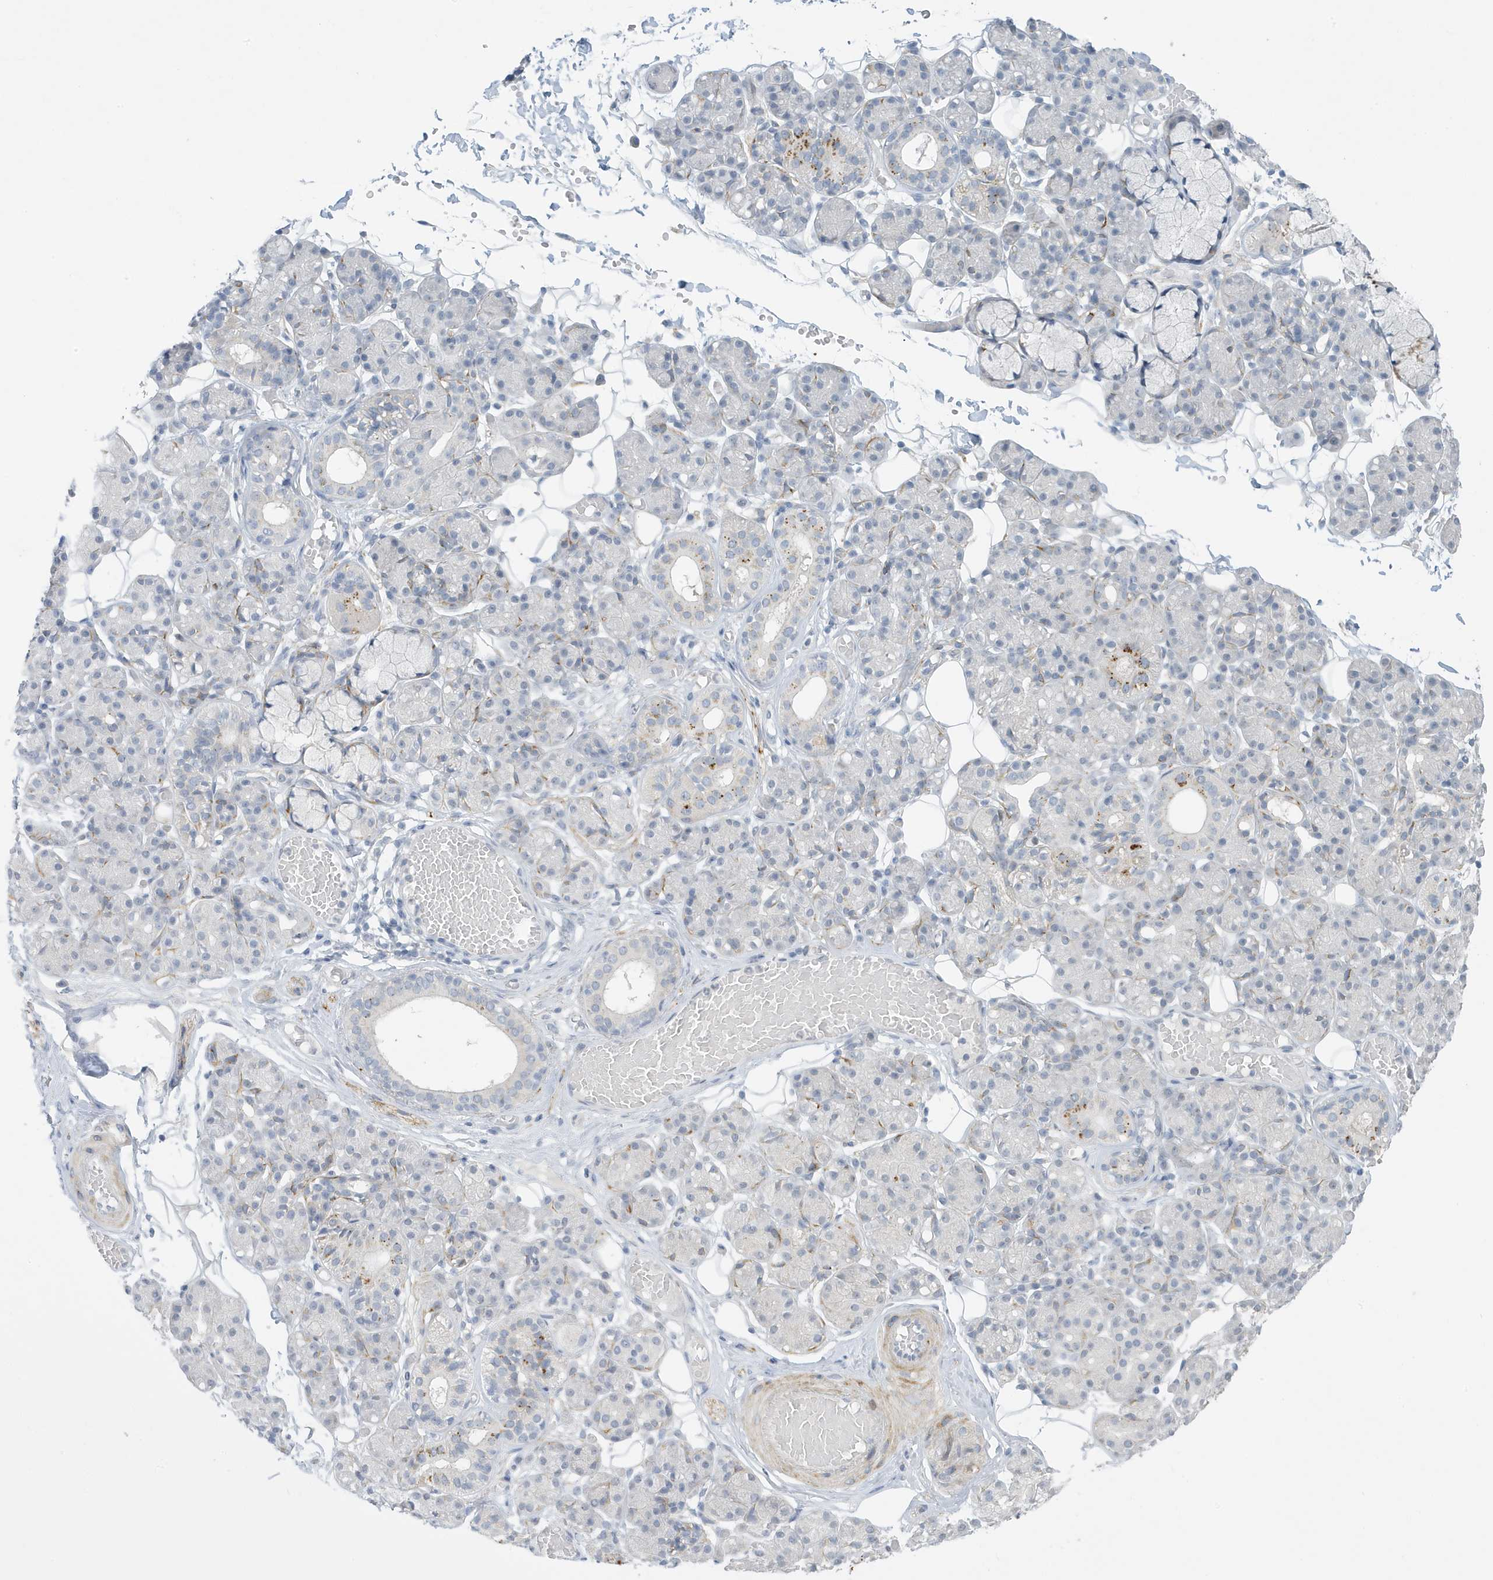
{"staining": {"intensity": "weak", "quantity": "<25%", "location": "cytoplasmic/membranous"}, "tissue": "salivary gland", "cell_type": "Glandular cells", "image_type": "normal", "snomed": [{"axis": "morphology", "description": "Normal tissue, NOS"}, {"axis": "topography", "description": "Salivary gland"}], "caption": "An image of human salivary gland is negative for staining in glandular cells. (DAB immunohistochemistry (IHC), high magnification).", "gene": "PERM1", "patient": {"sex": "male", "age": 63}}